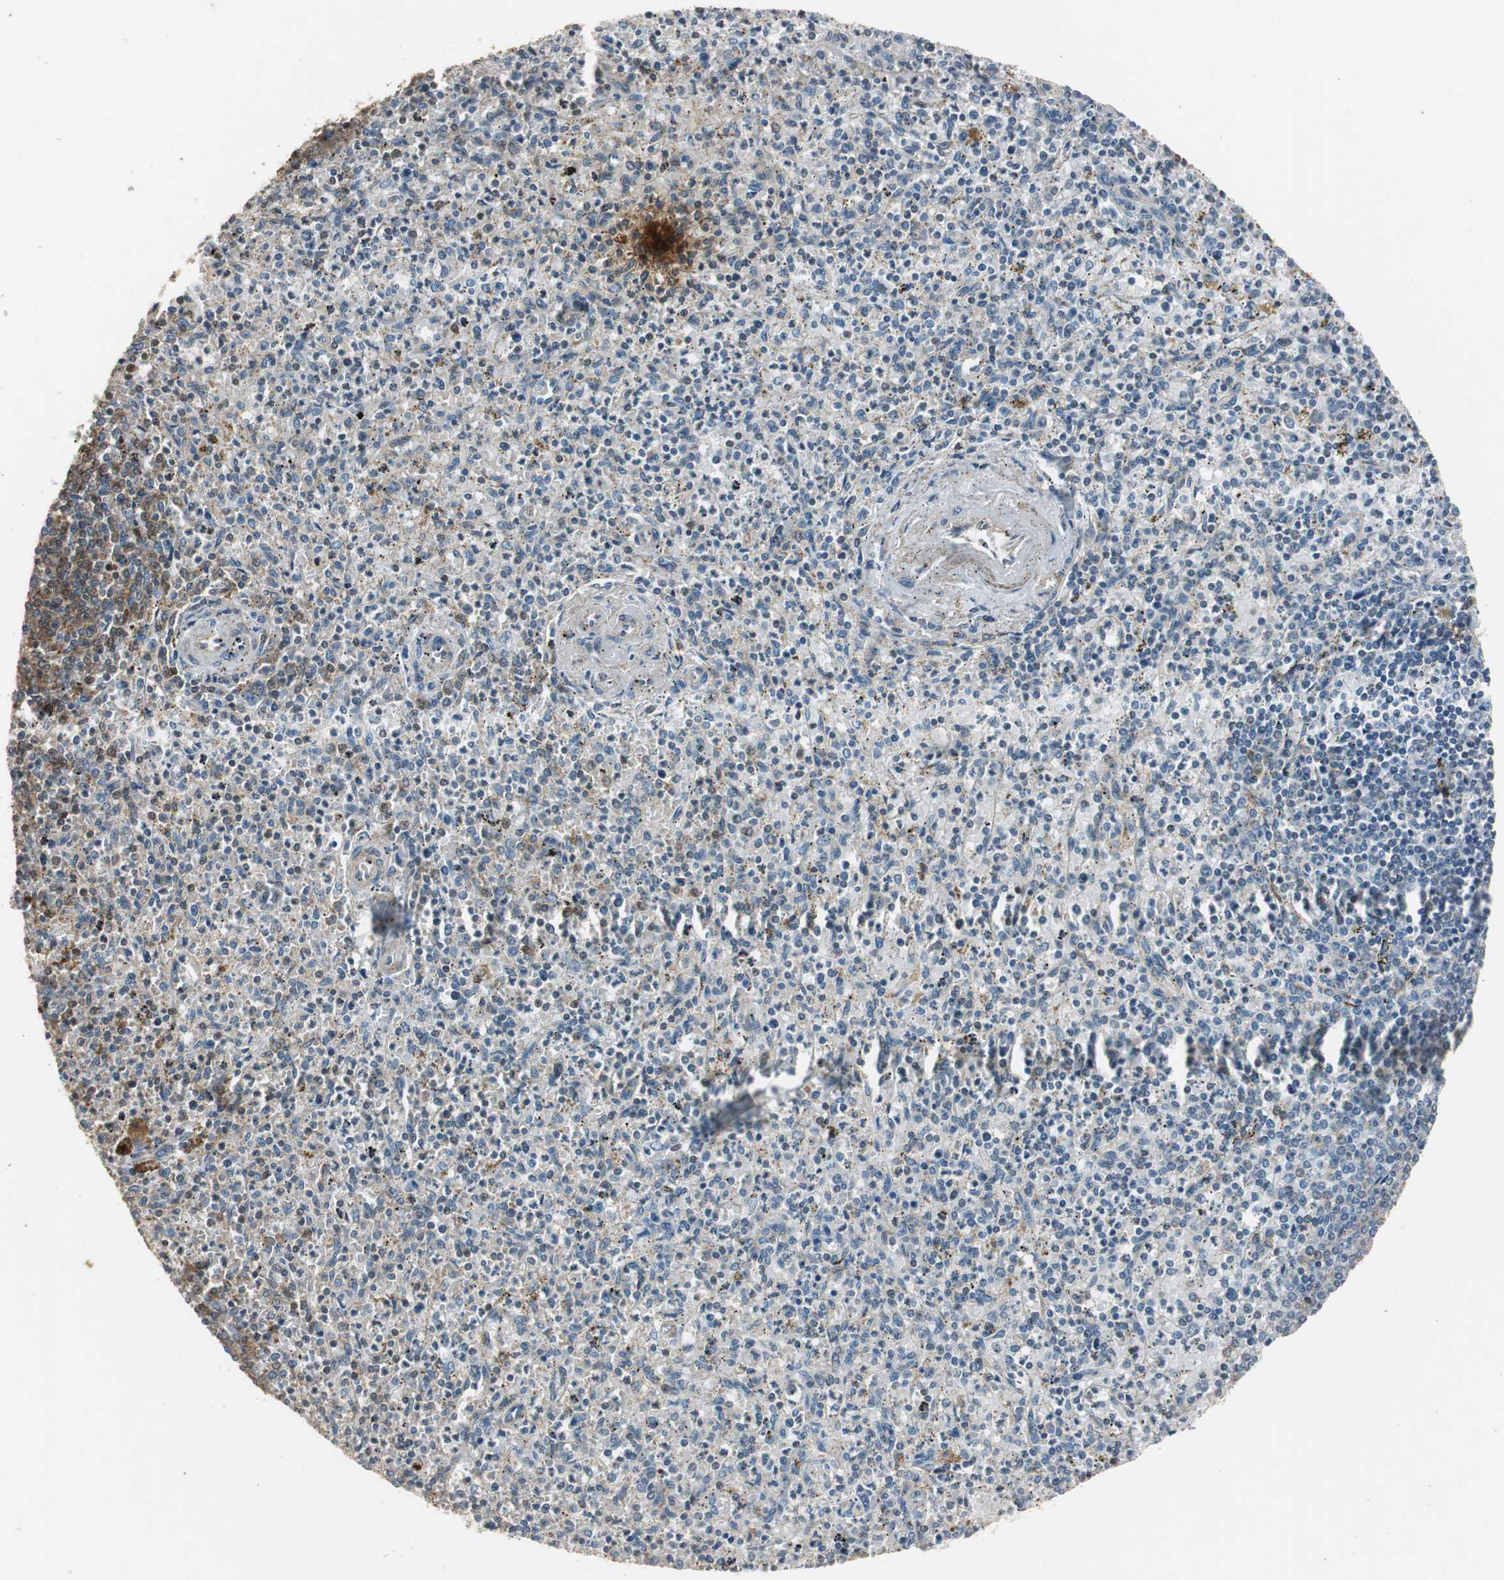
{"staining": {"intensity": "weak", "quantity": "25%-75%", "location": "cytoplasmic/membranous"}, "tissue": "spleen", "cell_type": "Cells in red pulp", "image_type": "normal", "snomed": [{"axis": "morphology", "description": "Normal tissue, NOS"}, {"axis": "topography", "description": "Spleen"}], "caption": "This image exhibits normal spleen stained with immunohistochemistry to label a protein in brown. The cytoplasmic/membranous of cells in red pulp show weak positivity for the protein. Nuclei are counter-stained blue.", "gene": "DNAJB4", "patient": {"sex": "male", "age": 72}}